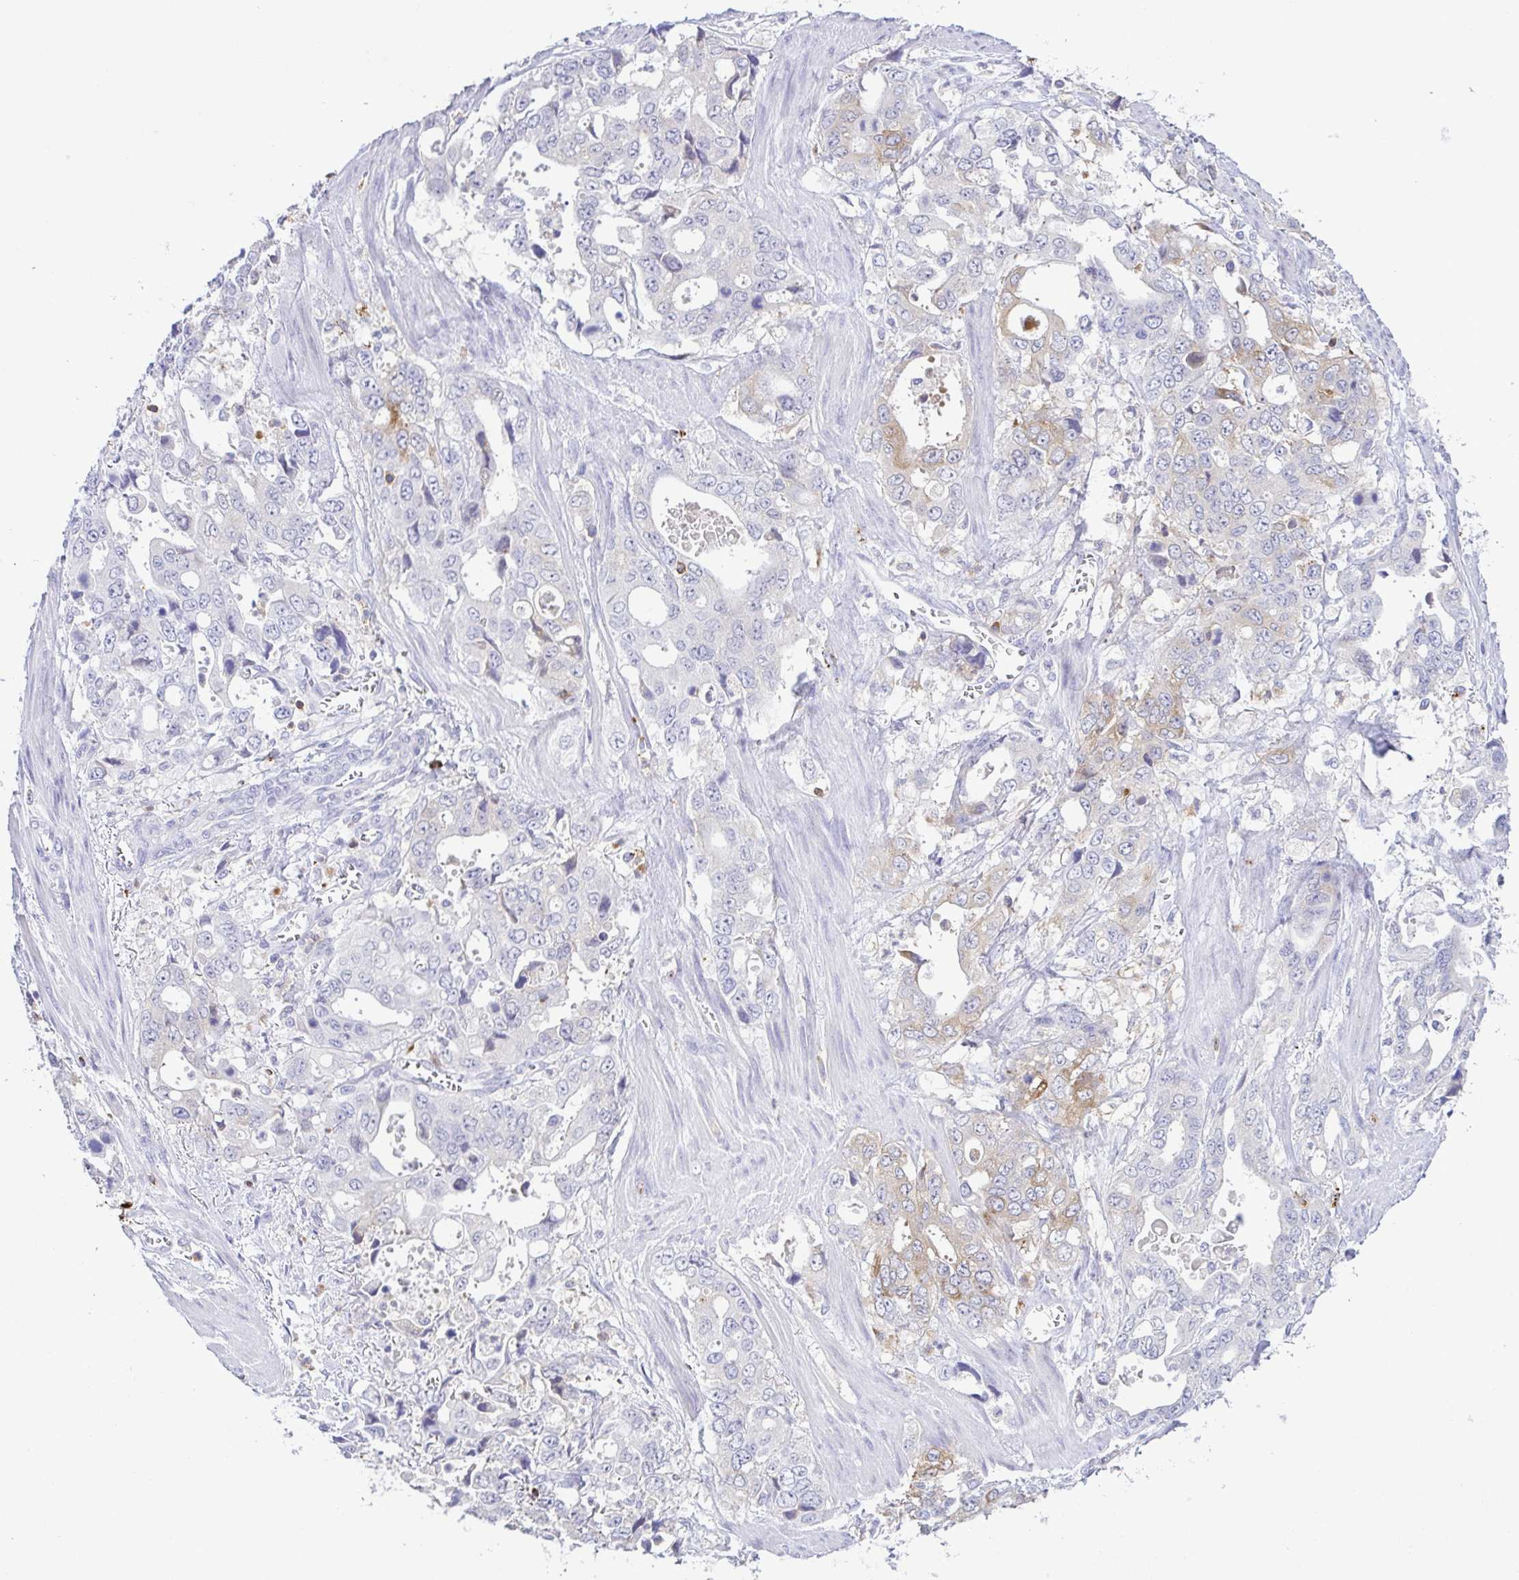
{"staining": {"intensity": "moderate", "quantity": "<25%", "location": "cytoplasmic/membranous"}, "tissue": "stomach cancer", "cell_type": "Tumor cells", "image_type": "cancer", "snomed": [{"axis": "morphology", "description": "Adenocarcinoma, NOS"}, {"axis": "topography", "description": "Stomach, upper"}], "caption": "Immunohistochemistry micrograph of human stomach adenocarcinoma stained for a protein (brown), which exhibits low levels of moderate cytoplasmic/membranous expression in about <25% of tumor cells.", "gene": "PGLYRP1", "patient": {"sex": "male", "age": 74}}